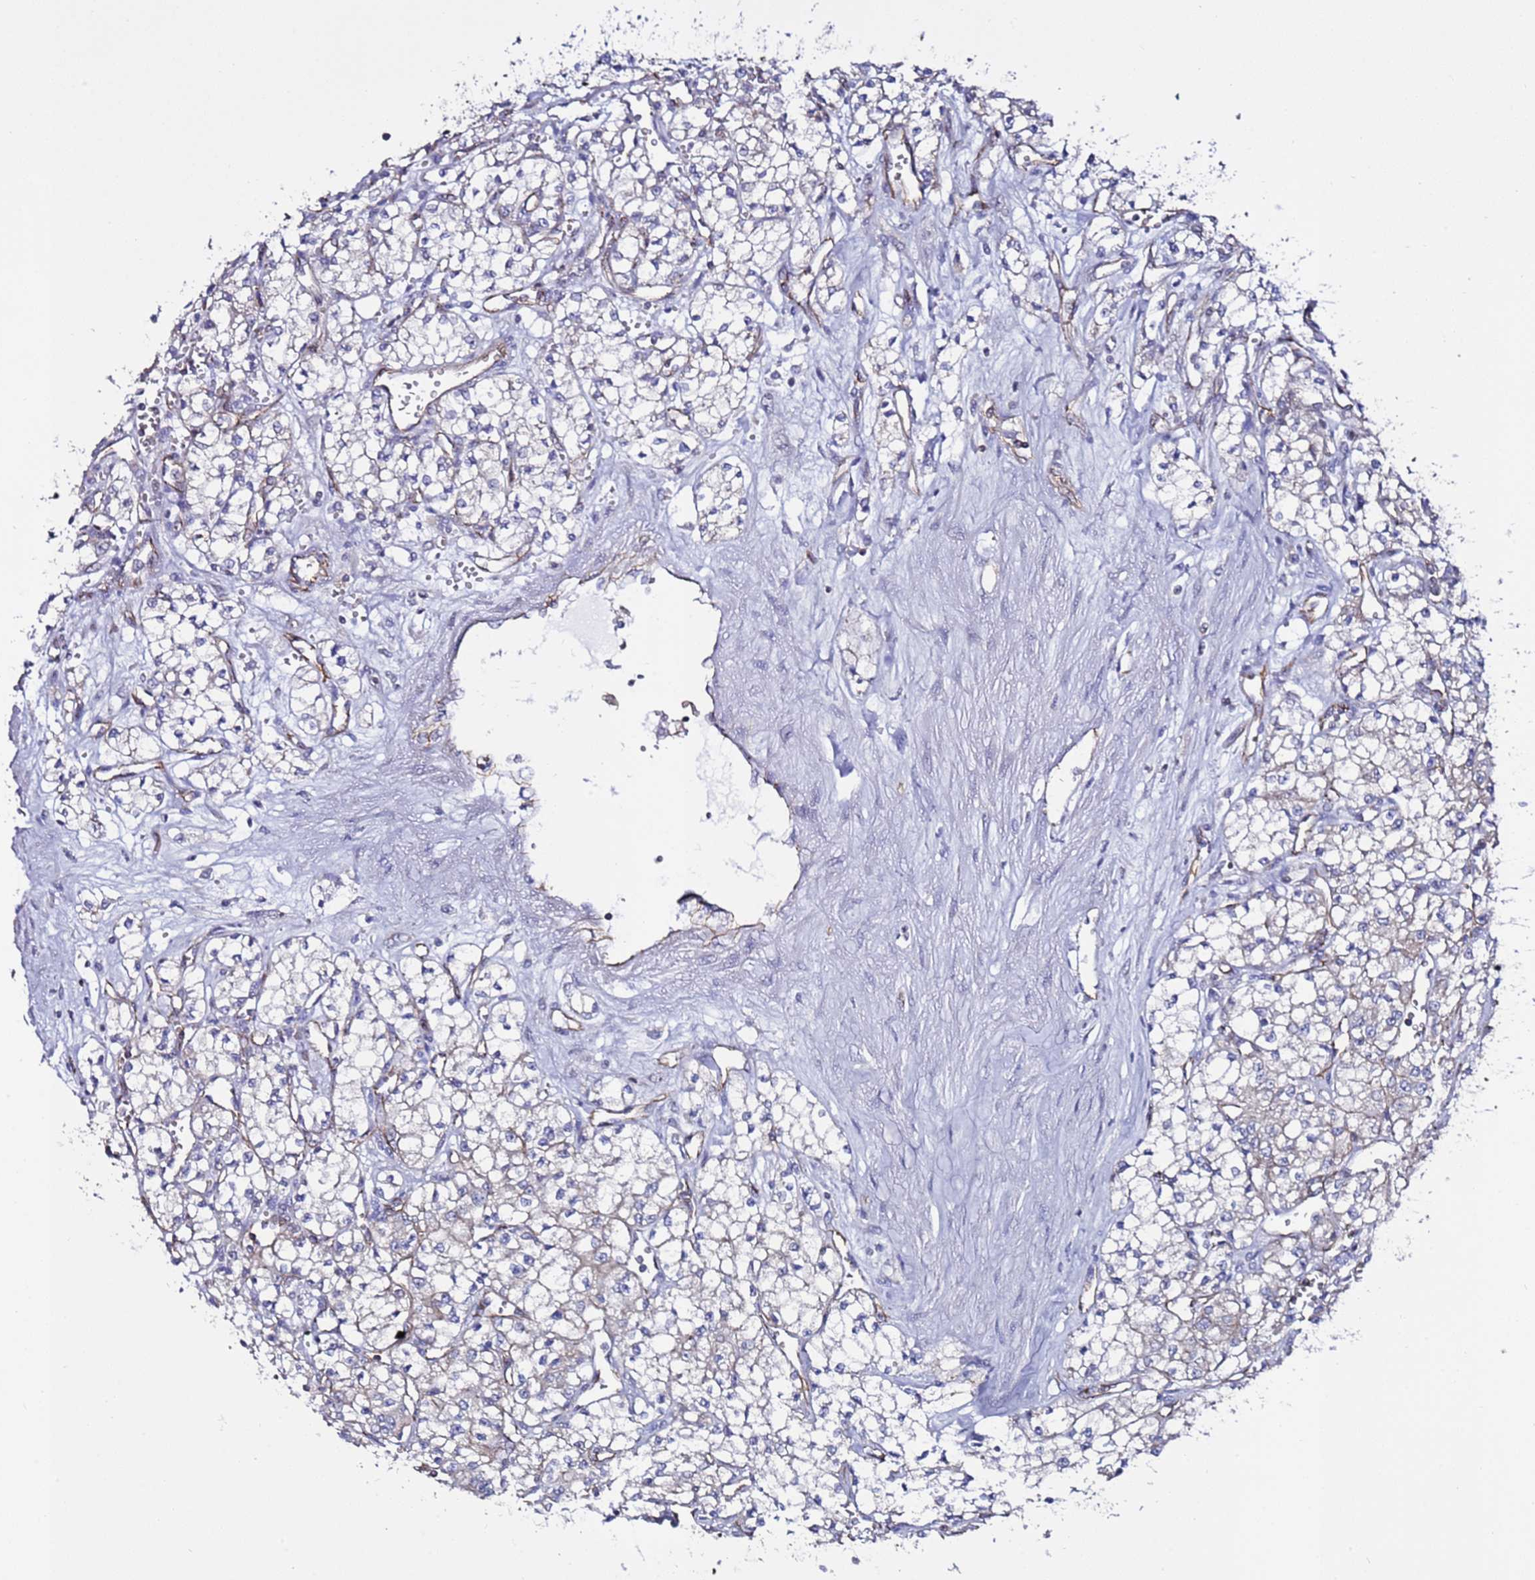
{"staining": {"intensity": "negative", "quantity": "none", "location": "none"}, "tissue": "renal cancer", "cell_type": "Tumor cells", "image_type": "cancer", "snomed": [{"axis": "morphology", "description": "Adenocarcinoma, NOS"}, {"axis": "topography", "description": "Kidney"}], "caption": "This is a photomicrograph of immunohistochemistry staining of renal cancer, which shows no staining in tumor cells.", "gene": "TENM3", "patient": {"sex": "male", "age": 59}}